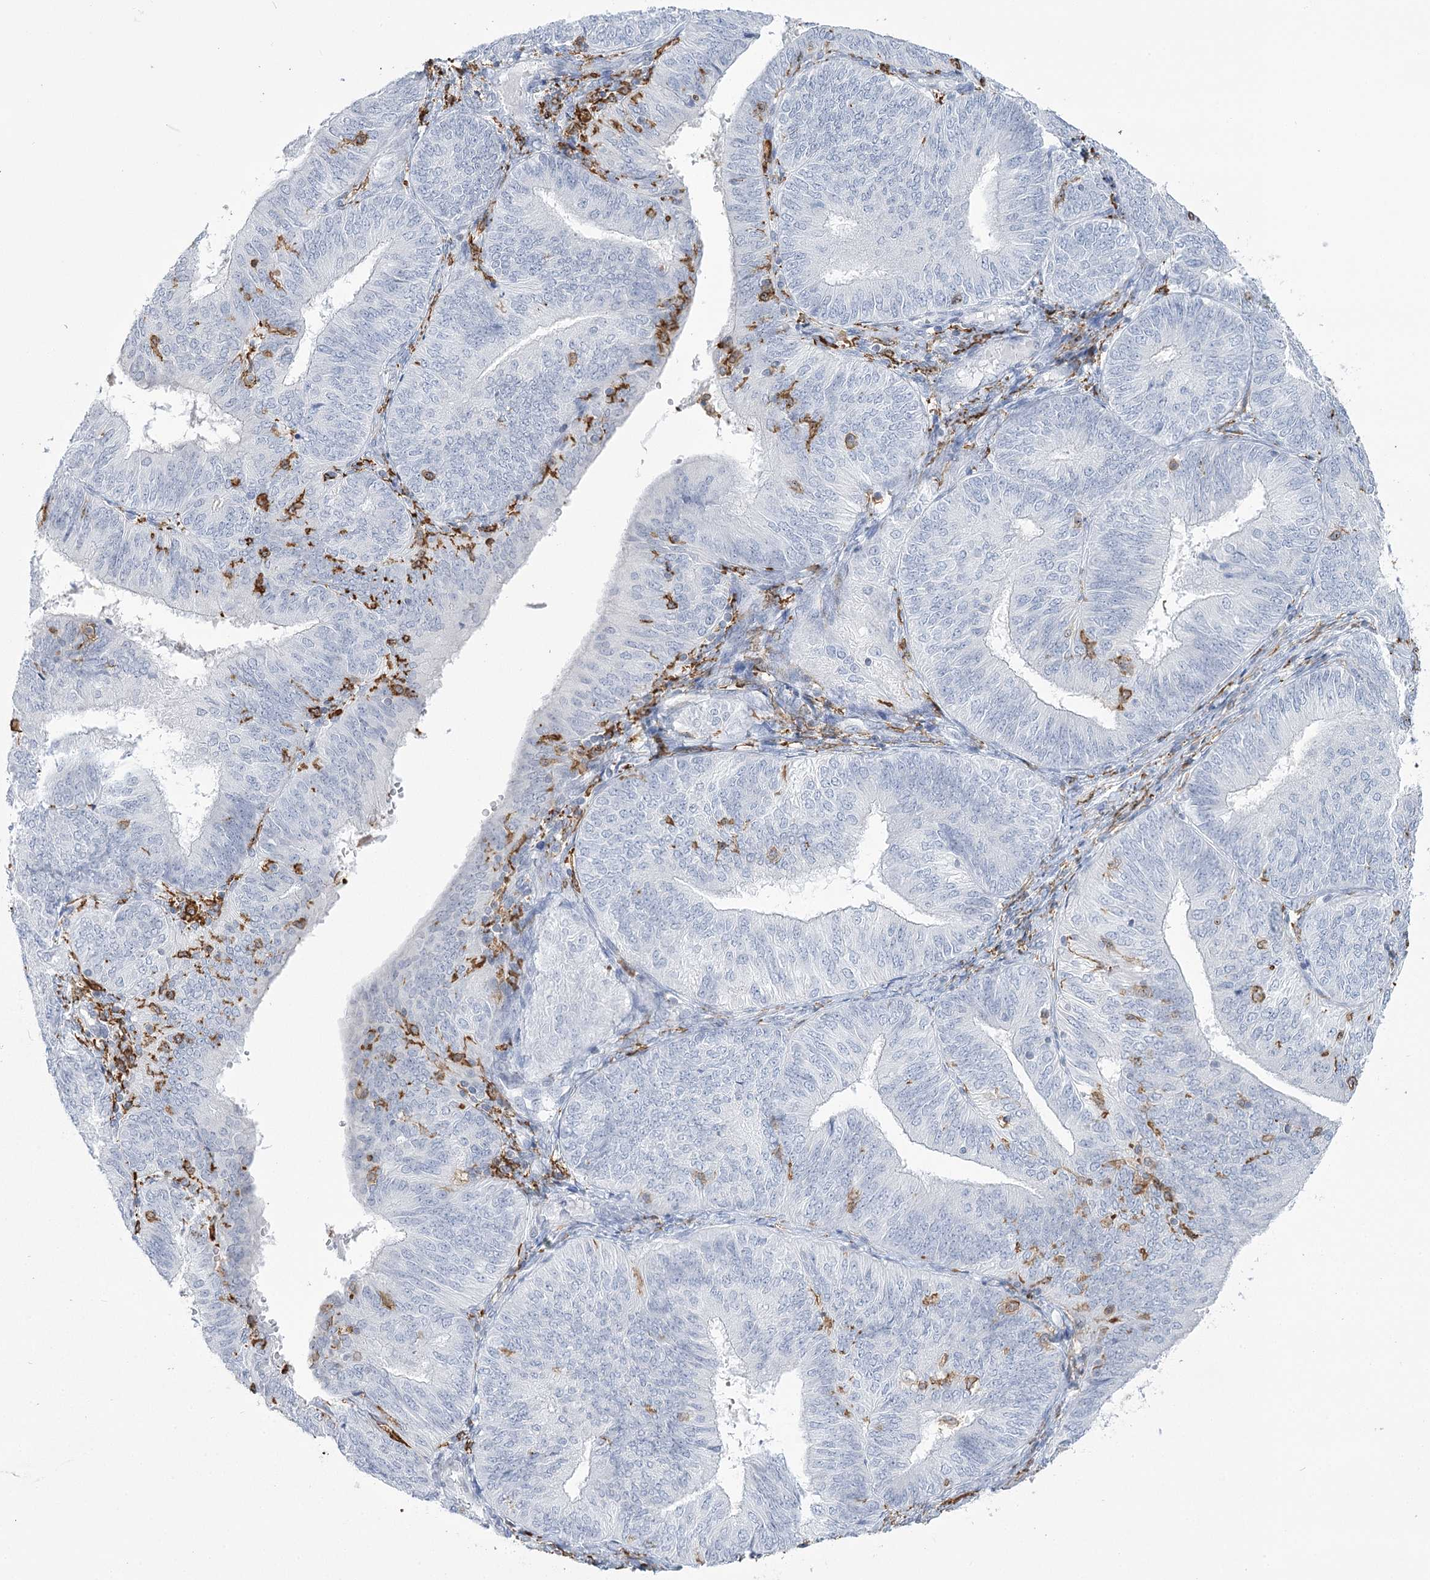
{"staining": {"intensity": "negative", "quantity": "none", "location": "none"}, "tissue": "endometrial cancer", "cell_type": "Tumor cells", "image_type": "cancer", "snomed": [{"axis": "morphology", "description": "Adenocarcinoma, NOS"}, {"axis": "topography", "description": "Endometrium"}], "caption": "Protein analysis of adenocarcinoma (endometrial) reveals no significant staining in tumor cells.", "gene": "C11orf1", "patient": {"sex": "female", "age": 58}}